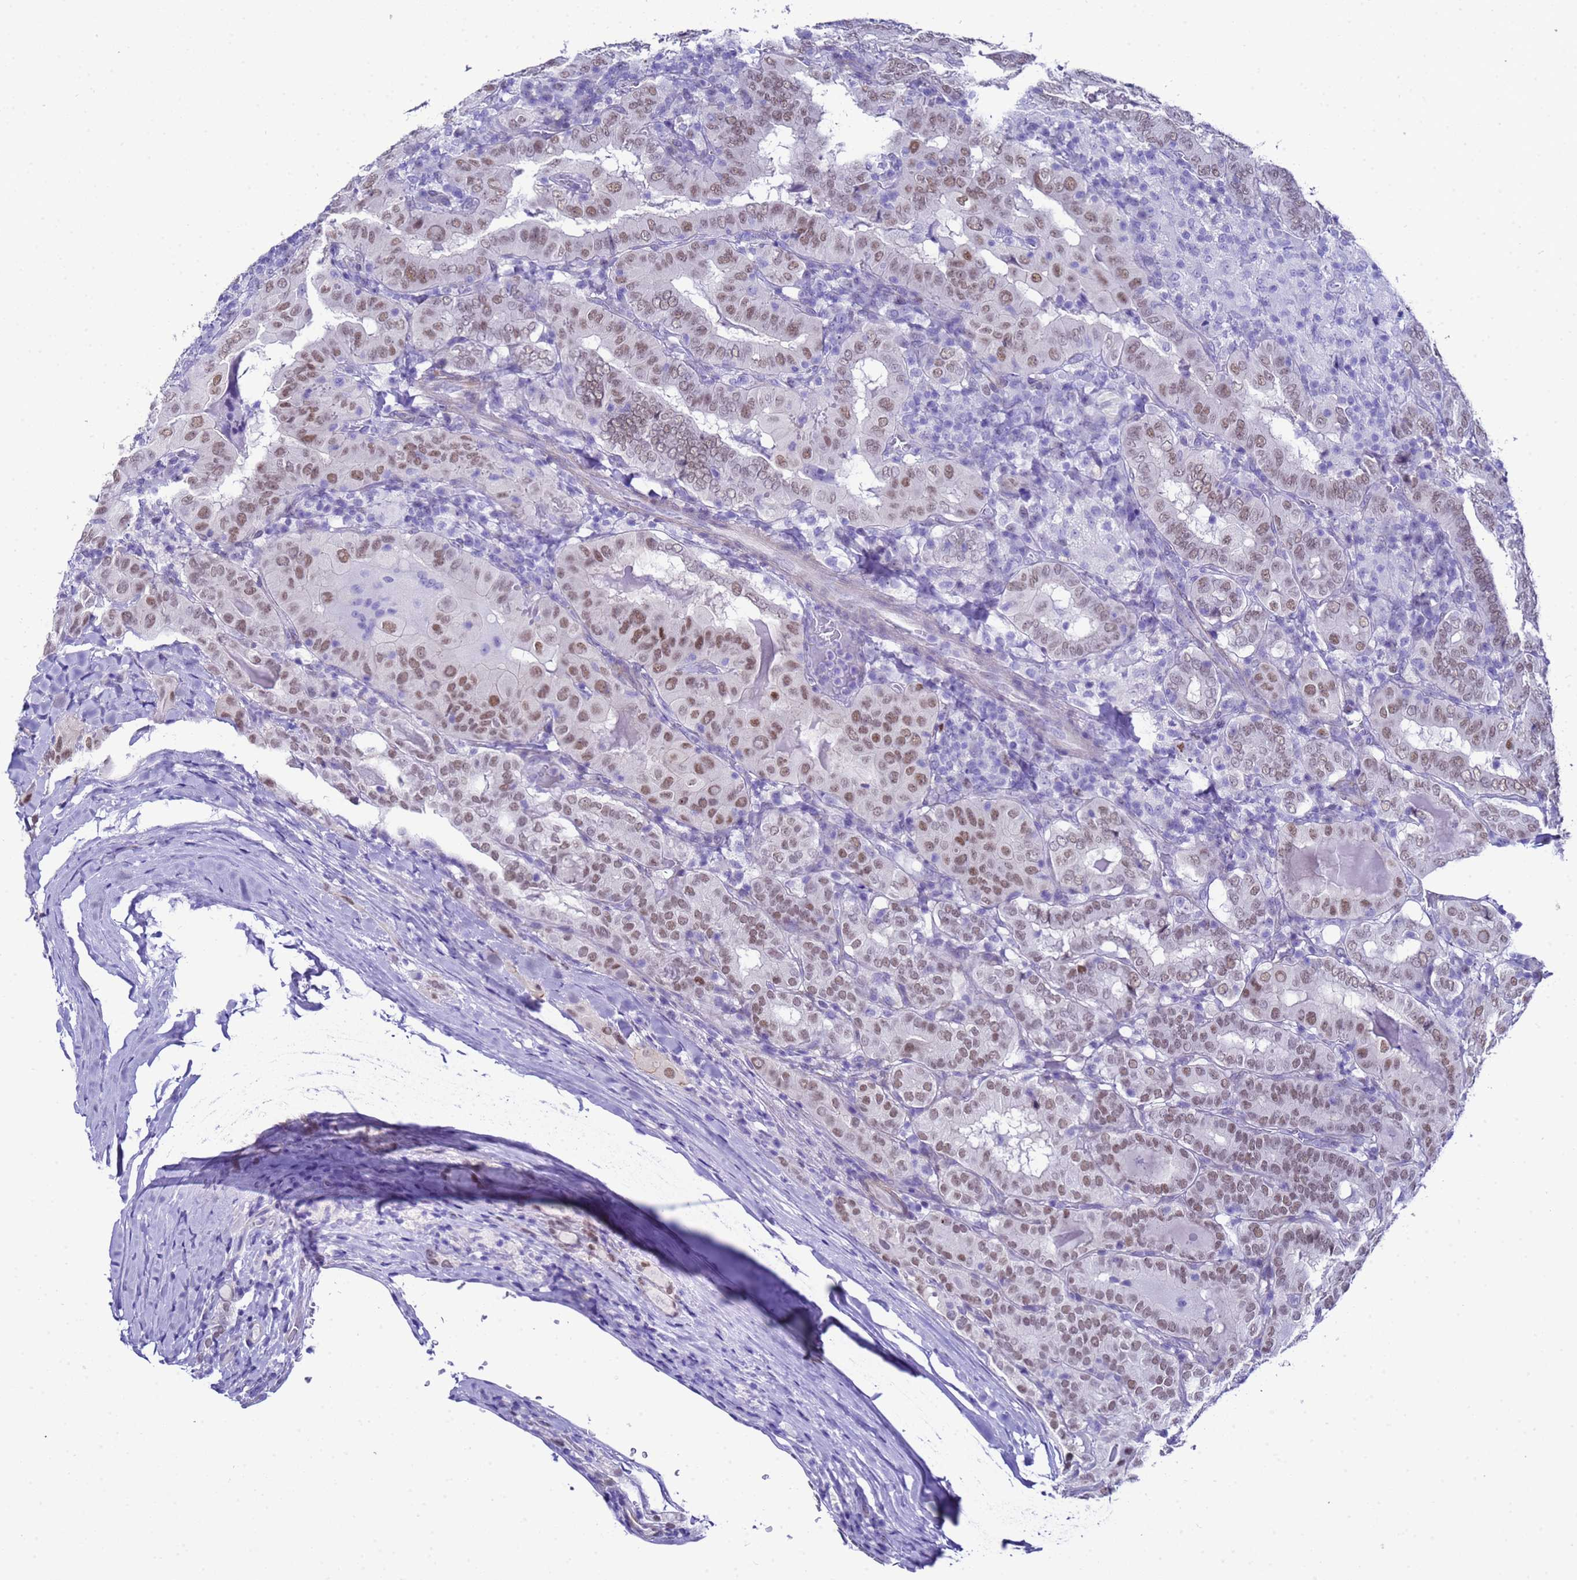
{"staining": {"intensity": "moderate", "quantity": ">75%", "location": "nuclear"}, "tissue": "thyroid cancer", "cell_type": "Tumor cells", "image_type": "cancer", "snomed": [{"axis": "morphology", "description": "Papillary adenocarcinoma, NOS"}, {"axis": "topography", "description": "Thyroid gland"}], "caption": "Immunohistochemical staining of thyroid cancer (papillary adenocarcinoma) displays moderate nuclear protein positivity in approximately >75% of tumor cells.", "gene": "BCL7A", "patient": {"sex": "female", "age": 72}}